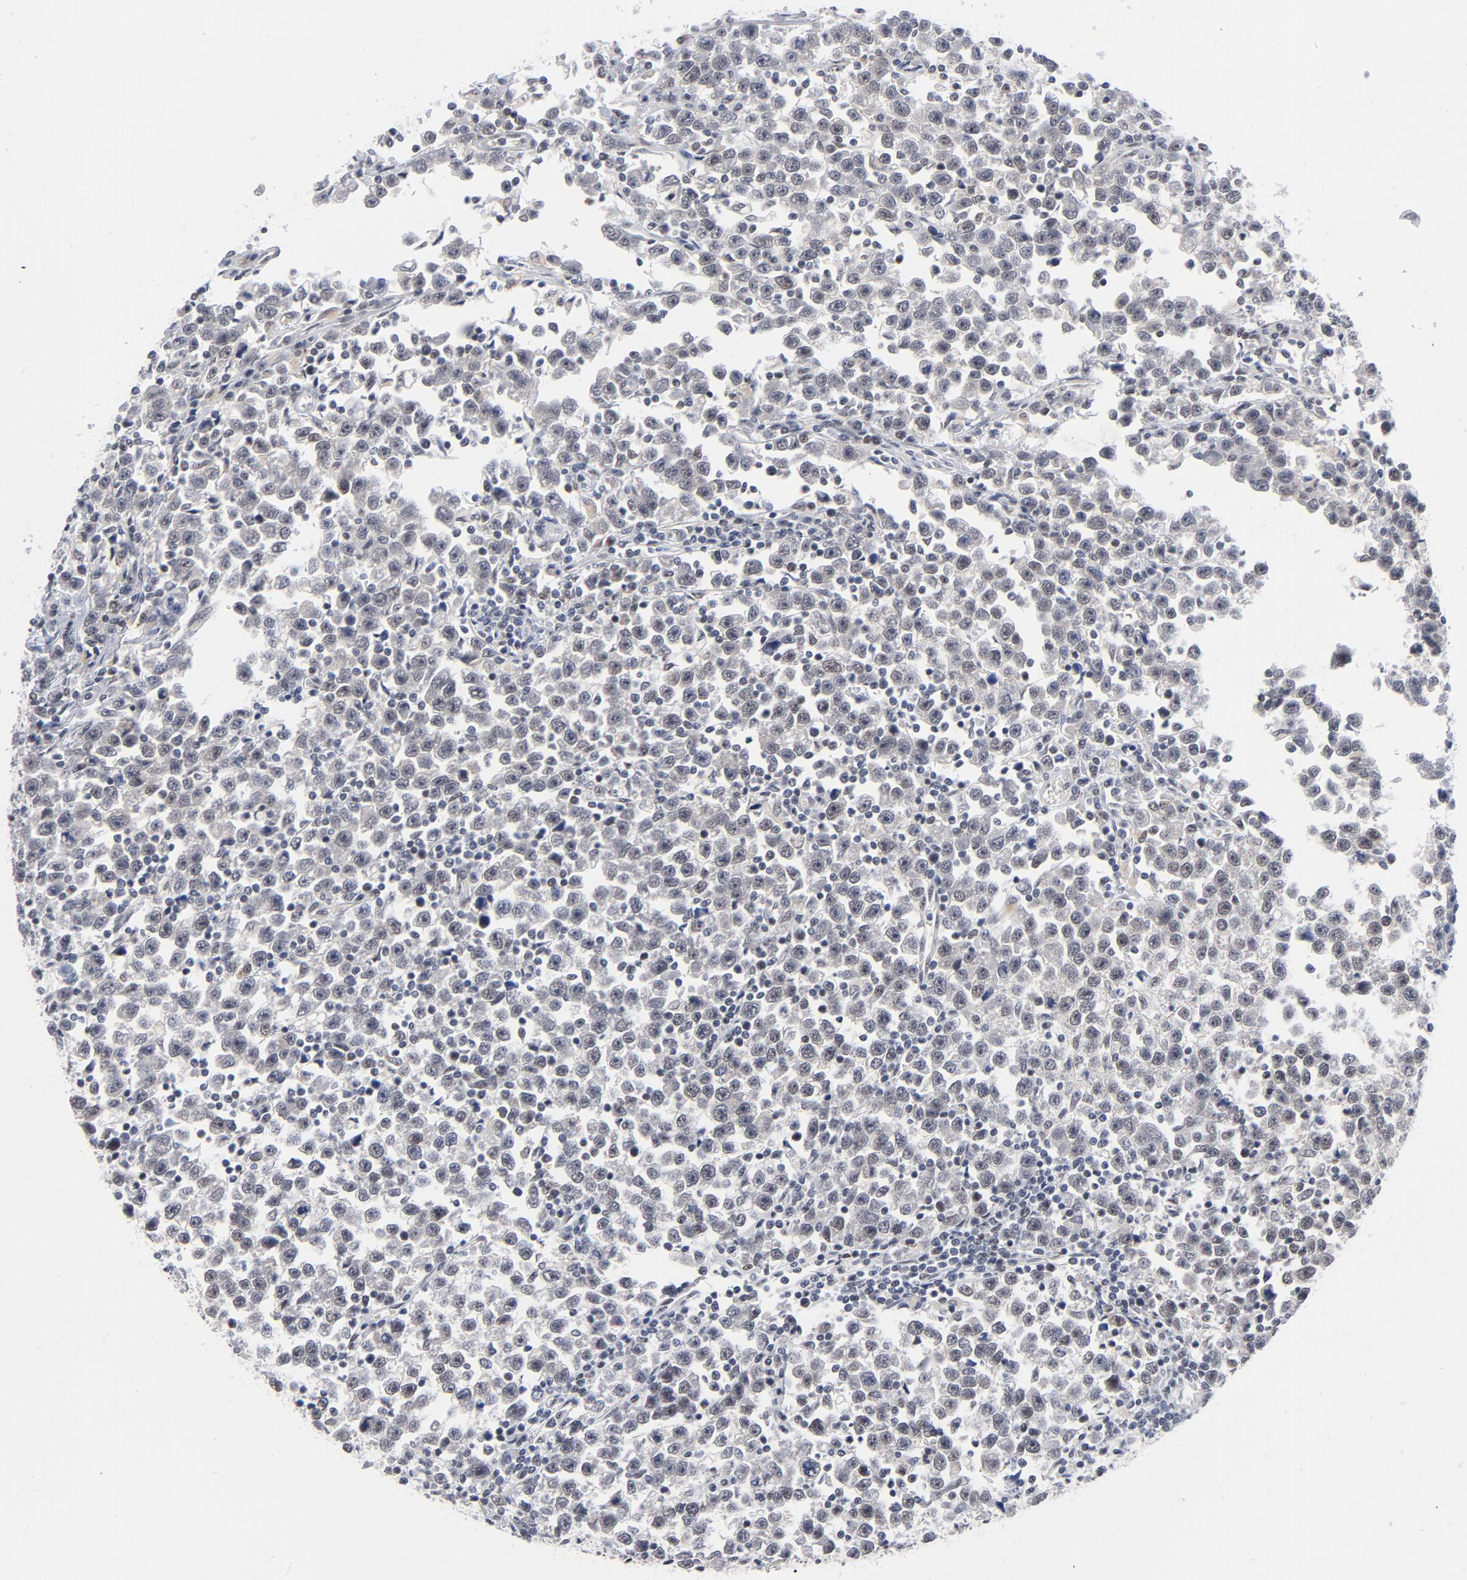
{"staining": {"intensity": "weak", "quantity": "25%-75%", "location": "nuclear"}, "tissue": "testis cancer", "cell_type": "Tumor cells", "image_type": "cancer", "snomed": [{"axis": "morphology", "description": "Seminoma, NOS"}, {"axis": "topography", "description": "Testis"}], "caption": "High-magnification brightfield microscopy of testis seminoma stained with DAB (brown) and counterstained with hematoxylin (blue). tumor cells exhibit weak nuclear expression is appreciated in approximately25%-75% of cells.", "gene": "BAP1", "patient": {"sex": "male", "age": 43}}